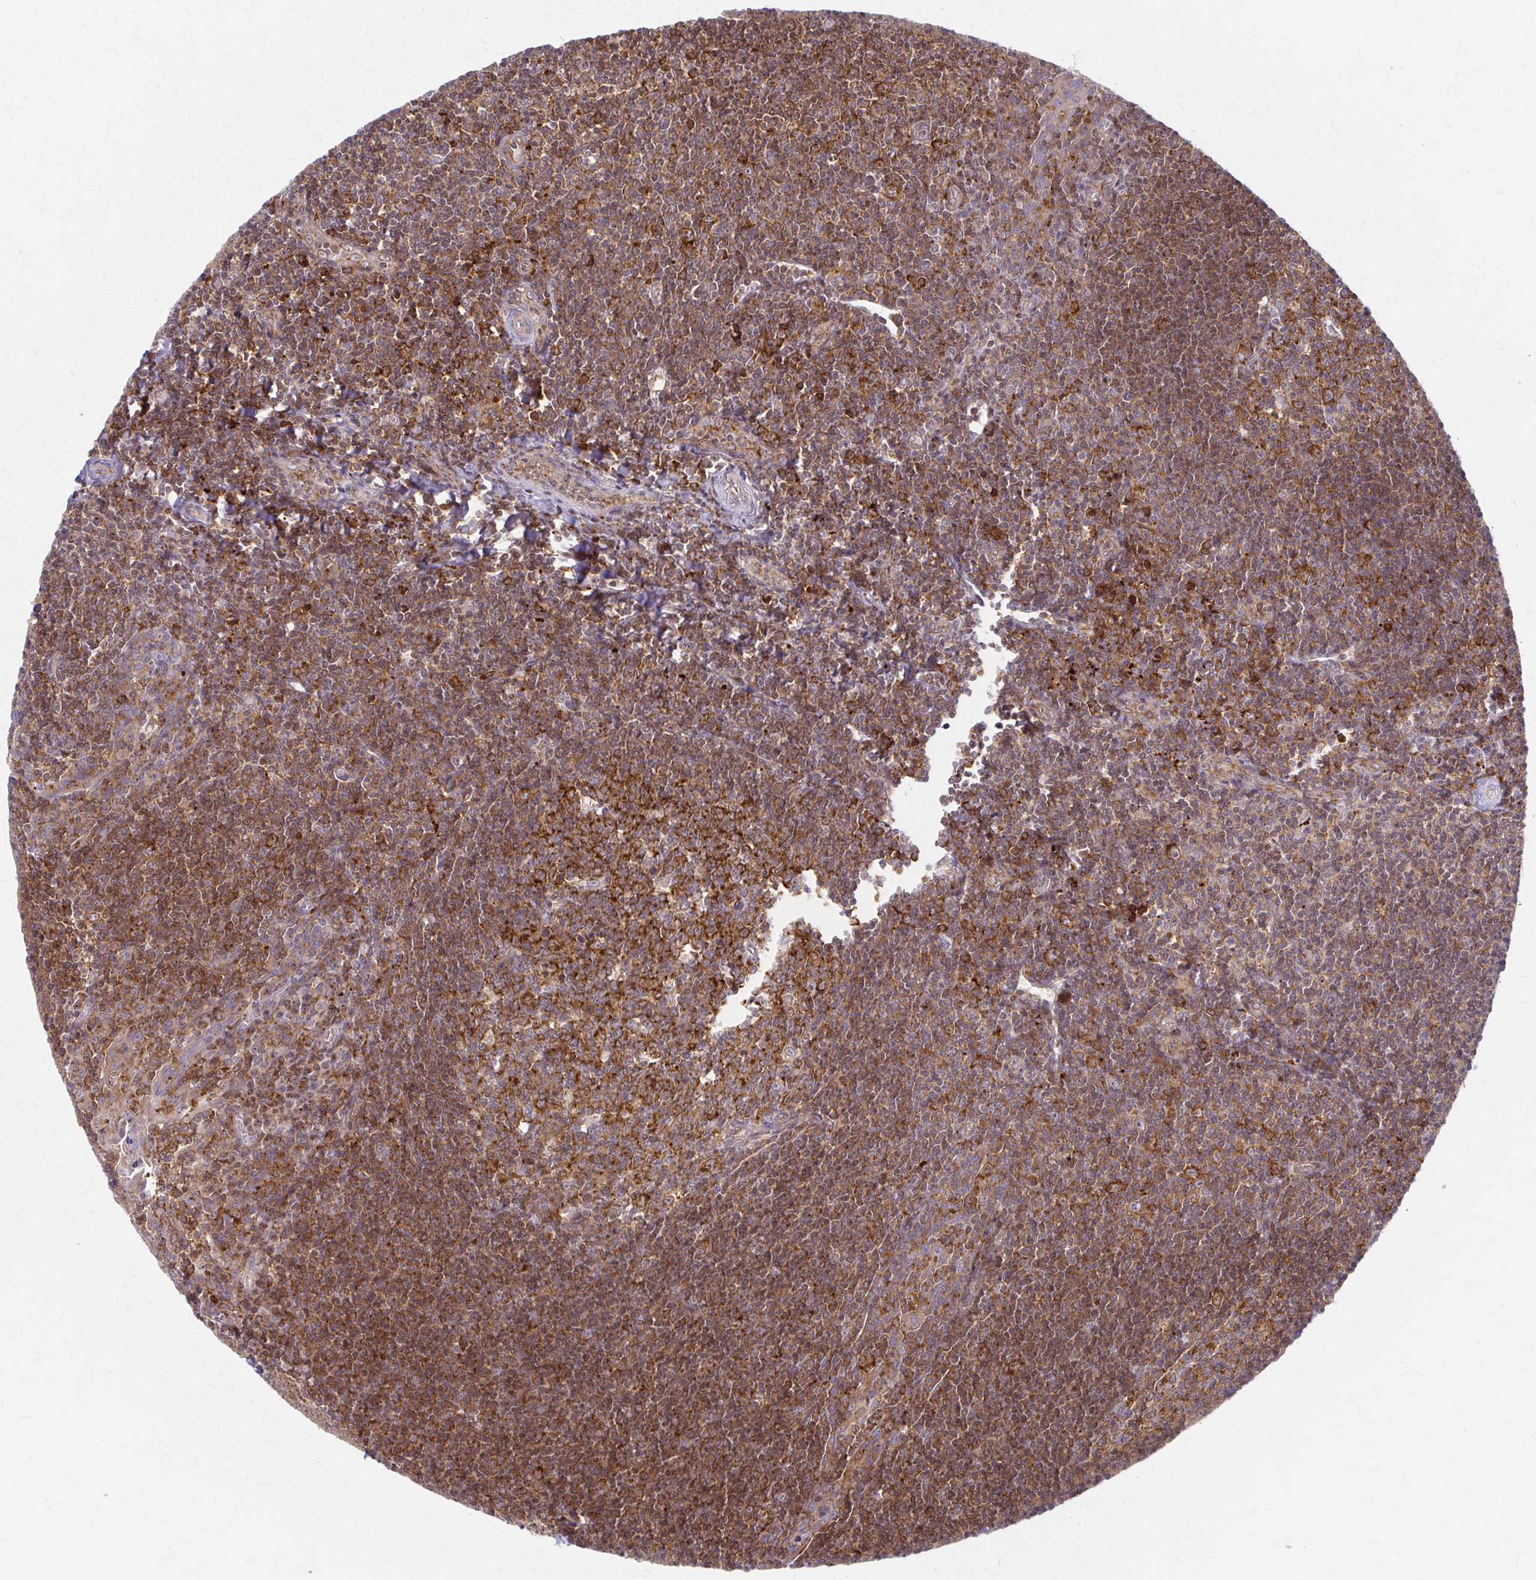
{"staining": {"intensity": "strong", "quantity": ">75%", "location": "cytoplasmic/membranous"}, "tissue": "tonsil", "cell_type": "Germinal center cells", "image_type": "normal", "snomed": [{"axis": "morphology", "description": "Normal tissue, NOS"}, {"axis": "morphology", "description": "Inflammation, NOS"}, {"axis": "topography", "description": "Tonsil"}], "caption": "Immunohistochemical staining of normal tonsil displays strong cytoplasmic/membranous protein staining in approximately >75% of germinal center cells.", "gene": "ARHGAP35", "patient": {"sex": "female", "age": 31}}